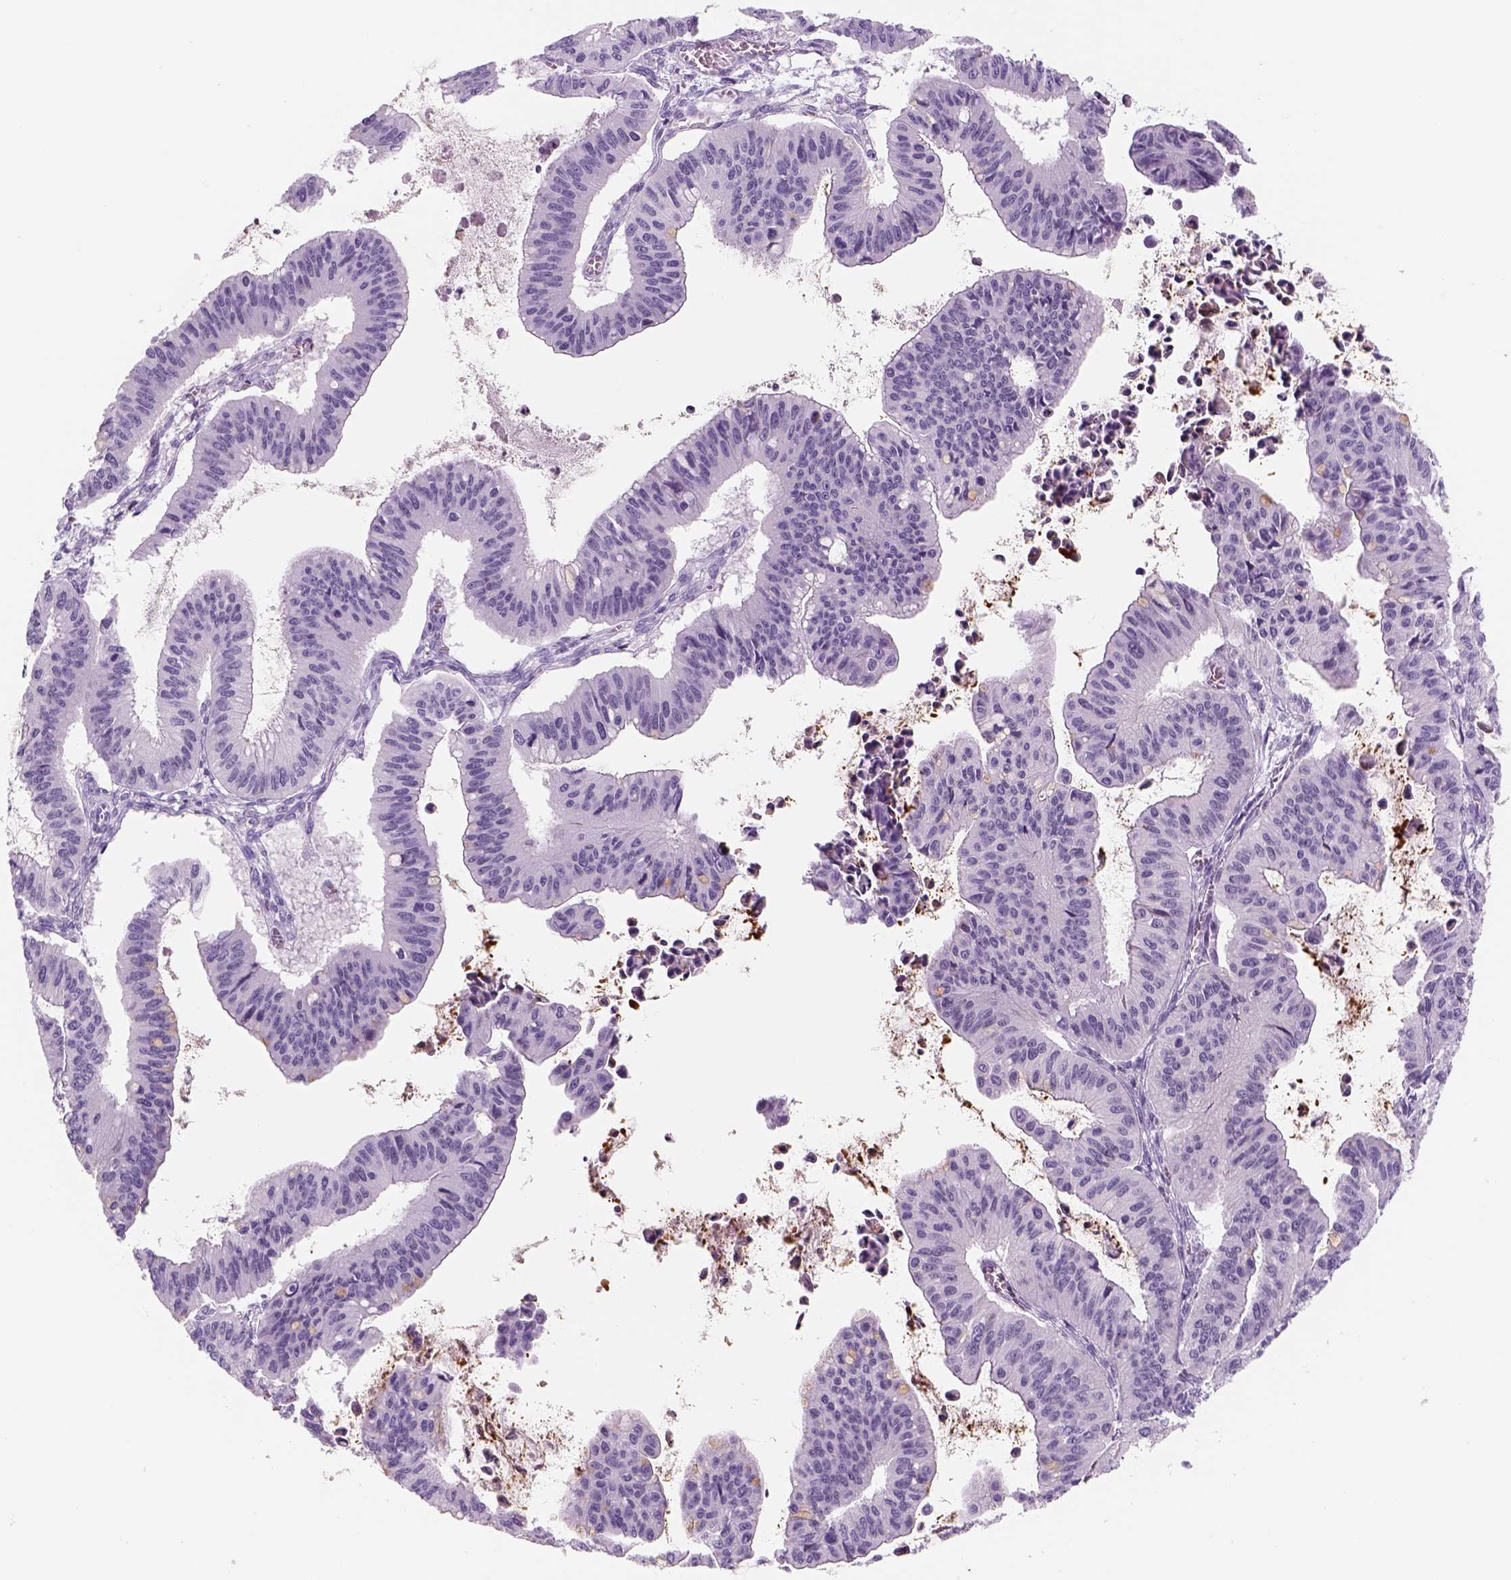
{"staining": {"intensity": "negative", "quantity": "none", "location": "none"}, "tissue": "ovarian cancer", "cell_type": "Tumor cells", "image_type": "cancer", "snomed": [{"axis": "morphology", "description": "Cystadenocarcinoma, mucinous, NOS"}, {"axis": "topography", "description": "Ovary"}], "caption": "The immunohistochemistry (IHC) histopathology image has no significant positivity in tumor cells of mucinous cystadenocarcinoma (ovarian) tissue.", "gene": "KRTAP11-1", "patient": {"sex": "female", "age": 72}}